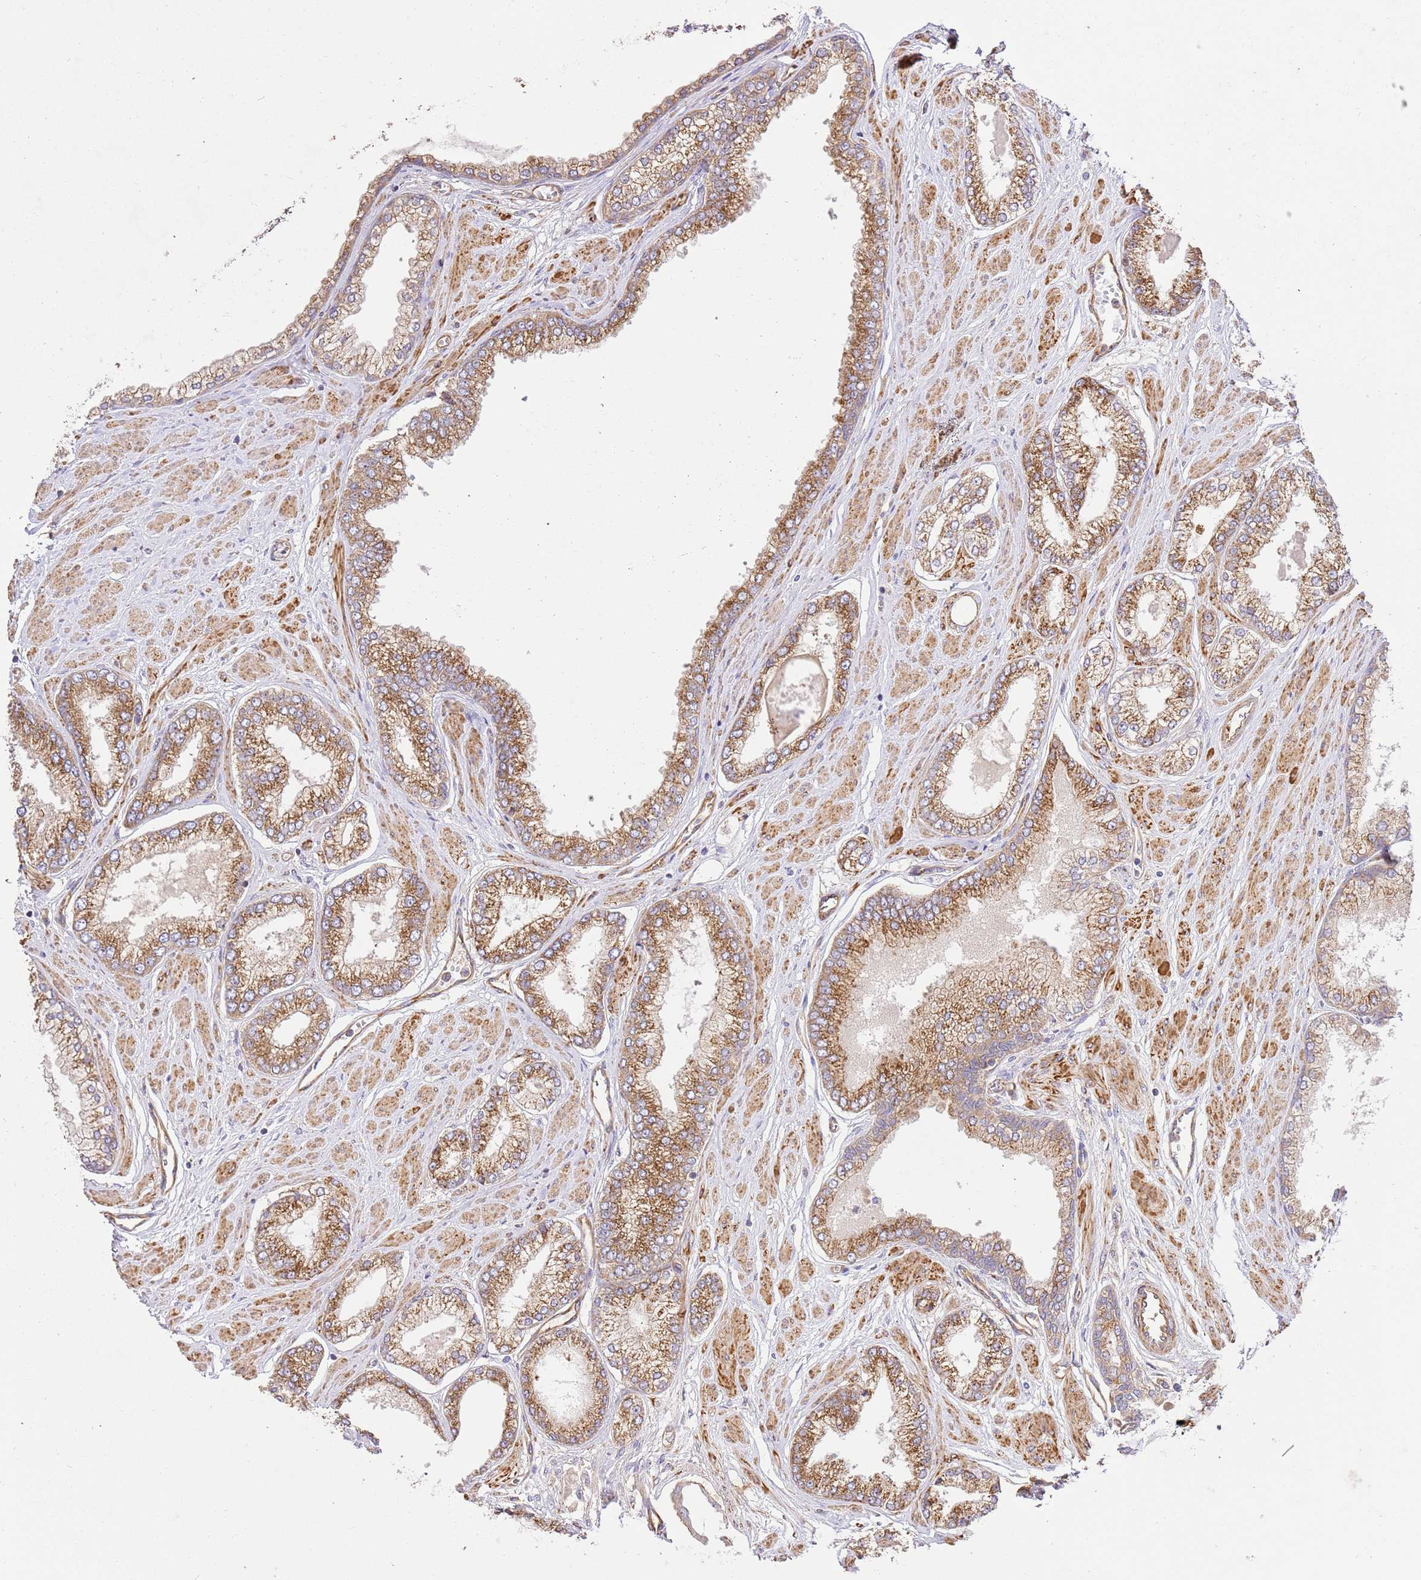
{"staining": {"intensity": "moderate", "quantity": ">75%", "location": "cytoplasmic/membranous"}, "tissue": "prostate cancer", "cell_type": "Tumor cells", "image_type": "cancer", "snomed": [{"axis": "morphology", "description": "Adenocarcinoma, Low grade"}, {"axis": "topography", "description": "Prostate"}], "caption": "Brown immunohistochemical staining in human prostate cancer (low-grade adenocarcinoma) exhibits moderate cytoplasmic/membranous expression in approximately >75% of tumor cells. The protein of interest is shown in brown color, while the nuclei are stained blue.", "gene": "ZBTB39", "patient": {"sex": "male", "age": 55}}